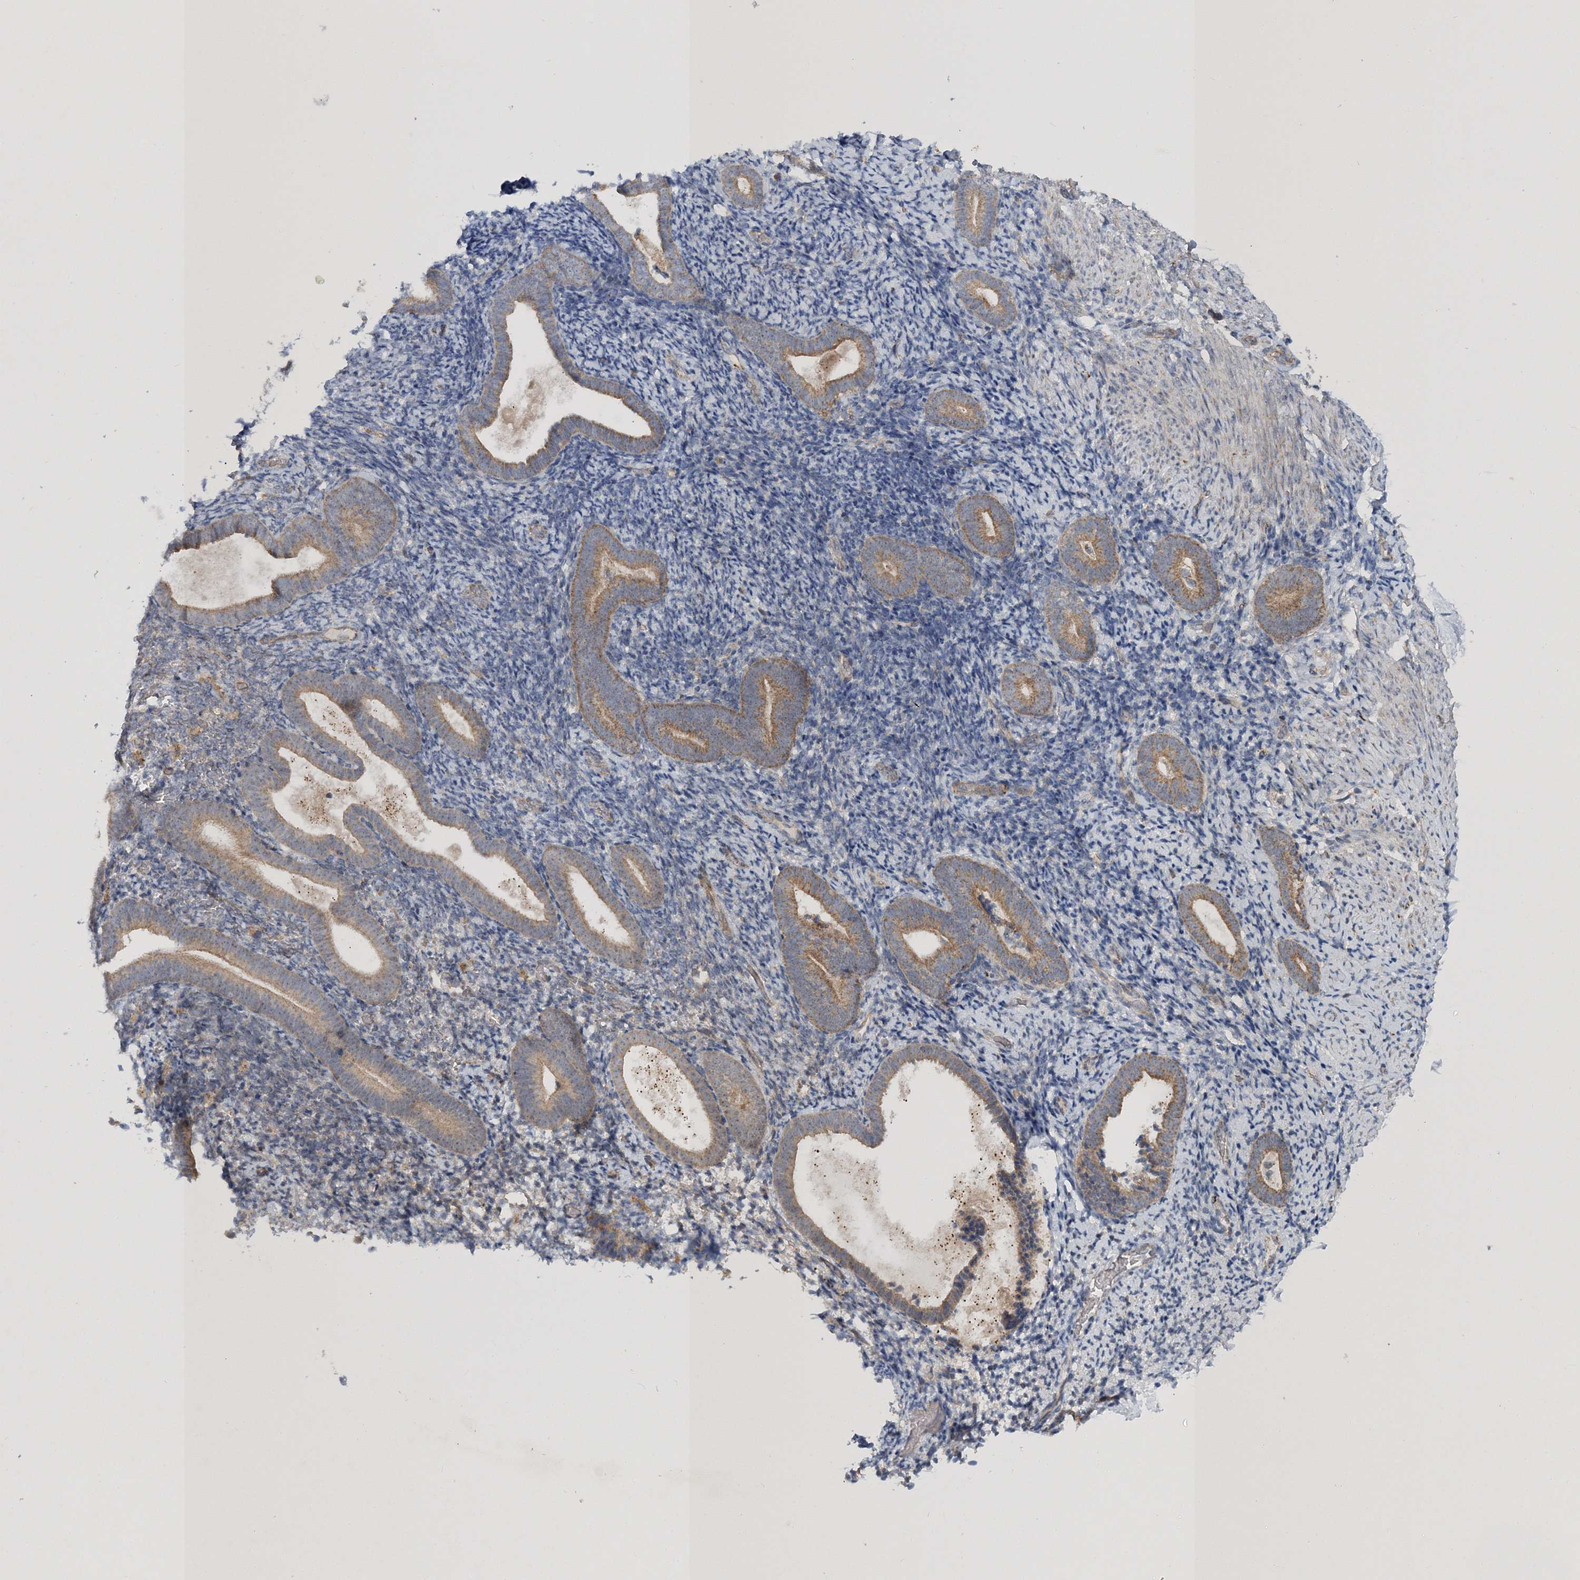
{"staining": {"intensity": "negative", "quantity": "none", "location": "none"}, "tissue": "endometrium", "cell_type": "Cells in endometrial stroma", "image_type": "normal", "snomed": [{"axis": "morphology", "description": "Normal tissue, NOS"}, {"axis": "topography", "description": "Endometrium"}], "caption": "There is no significant expression in cells in endometrial stroma of endometrium. Brightfield microscopy of immunohistochemistry stained with DAB (brown) and hematoxylin (blue), captured at high magnification.", "gene": "SCRN3", "patient": {"sex": "female", "age": 51}}